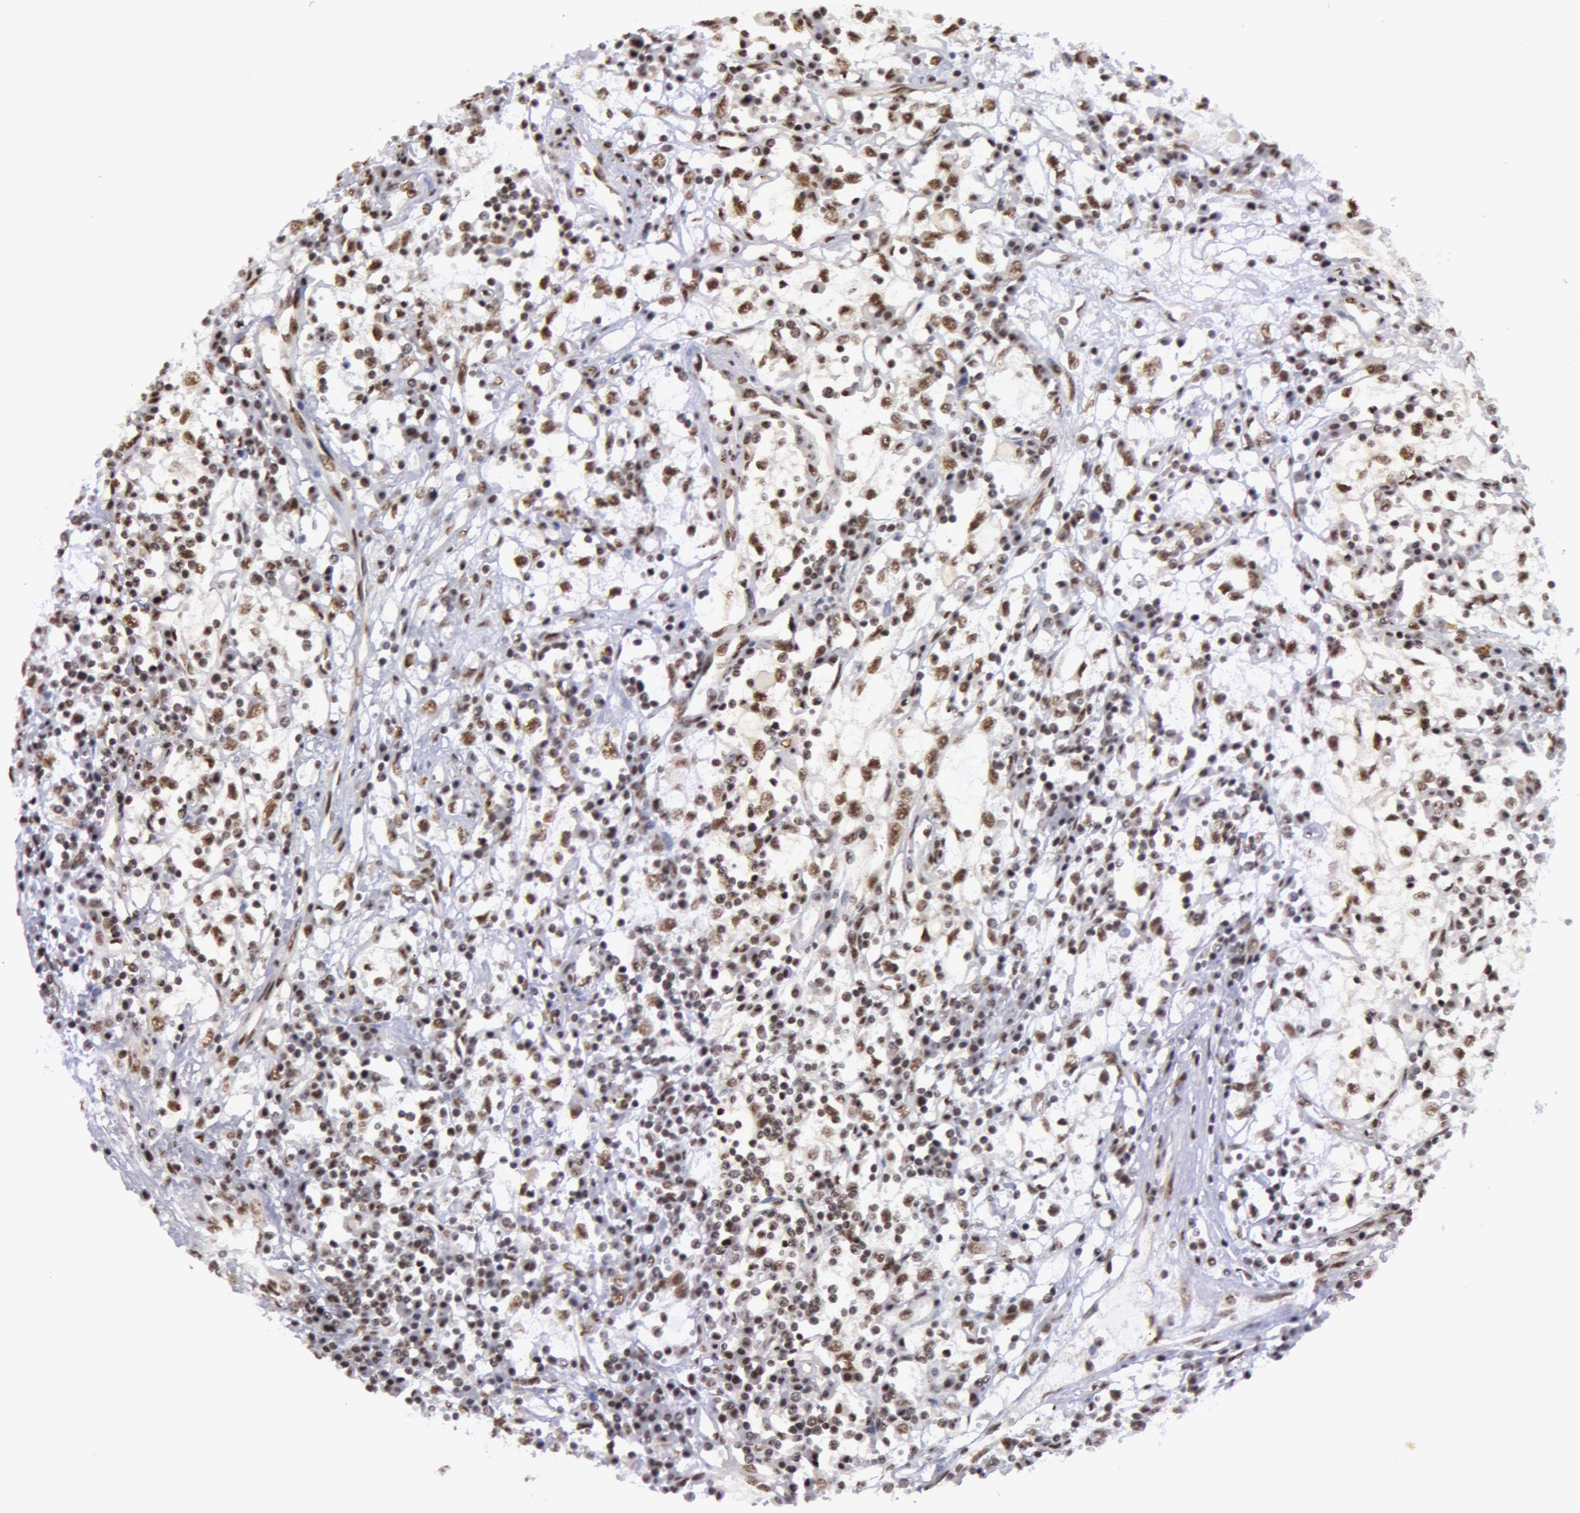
{"staining": {"intensity": "moderate", "quantity": "25%-75%", "location": "nuclear"}, "tissue": "renal cancer", "cell_type": "Tumor cells", "image_type": "cancer", "snomed": [{"axis": "morphology", "description": "Adenocarcinoma, NOS"}, {"axis": "topography", "description": "Kidney"}], "caption": "The immunohistochemical stain shows moderate nuclear expression in tumor cells of renal adenocarcinoma tissue. (brown staining indicates protein expression, while blue staining denotes nuclei).", "gene": "VRTN", "patient": {"sex": "male", "age": 82}}